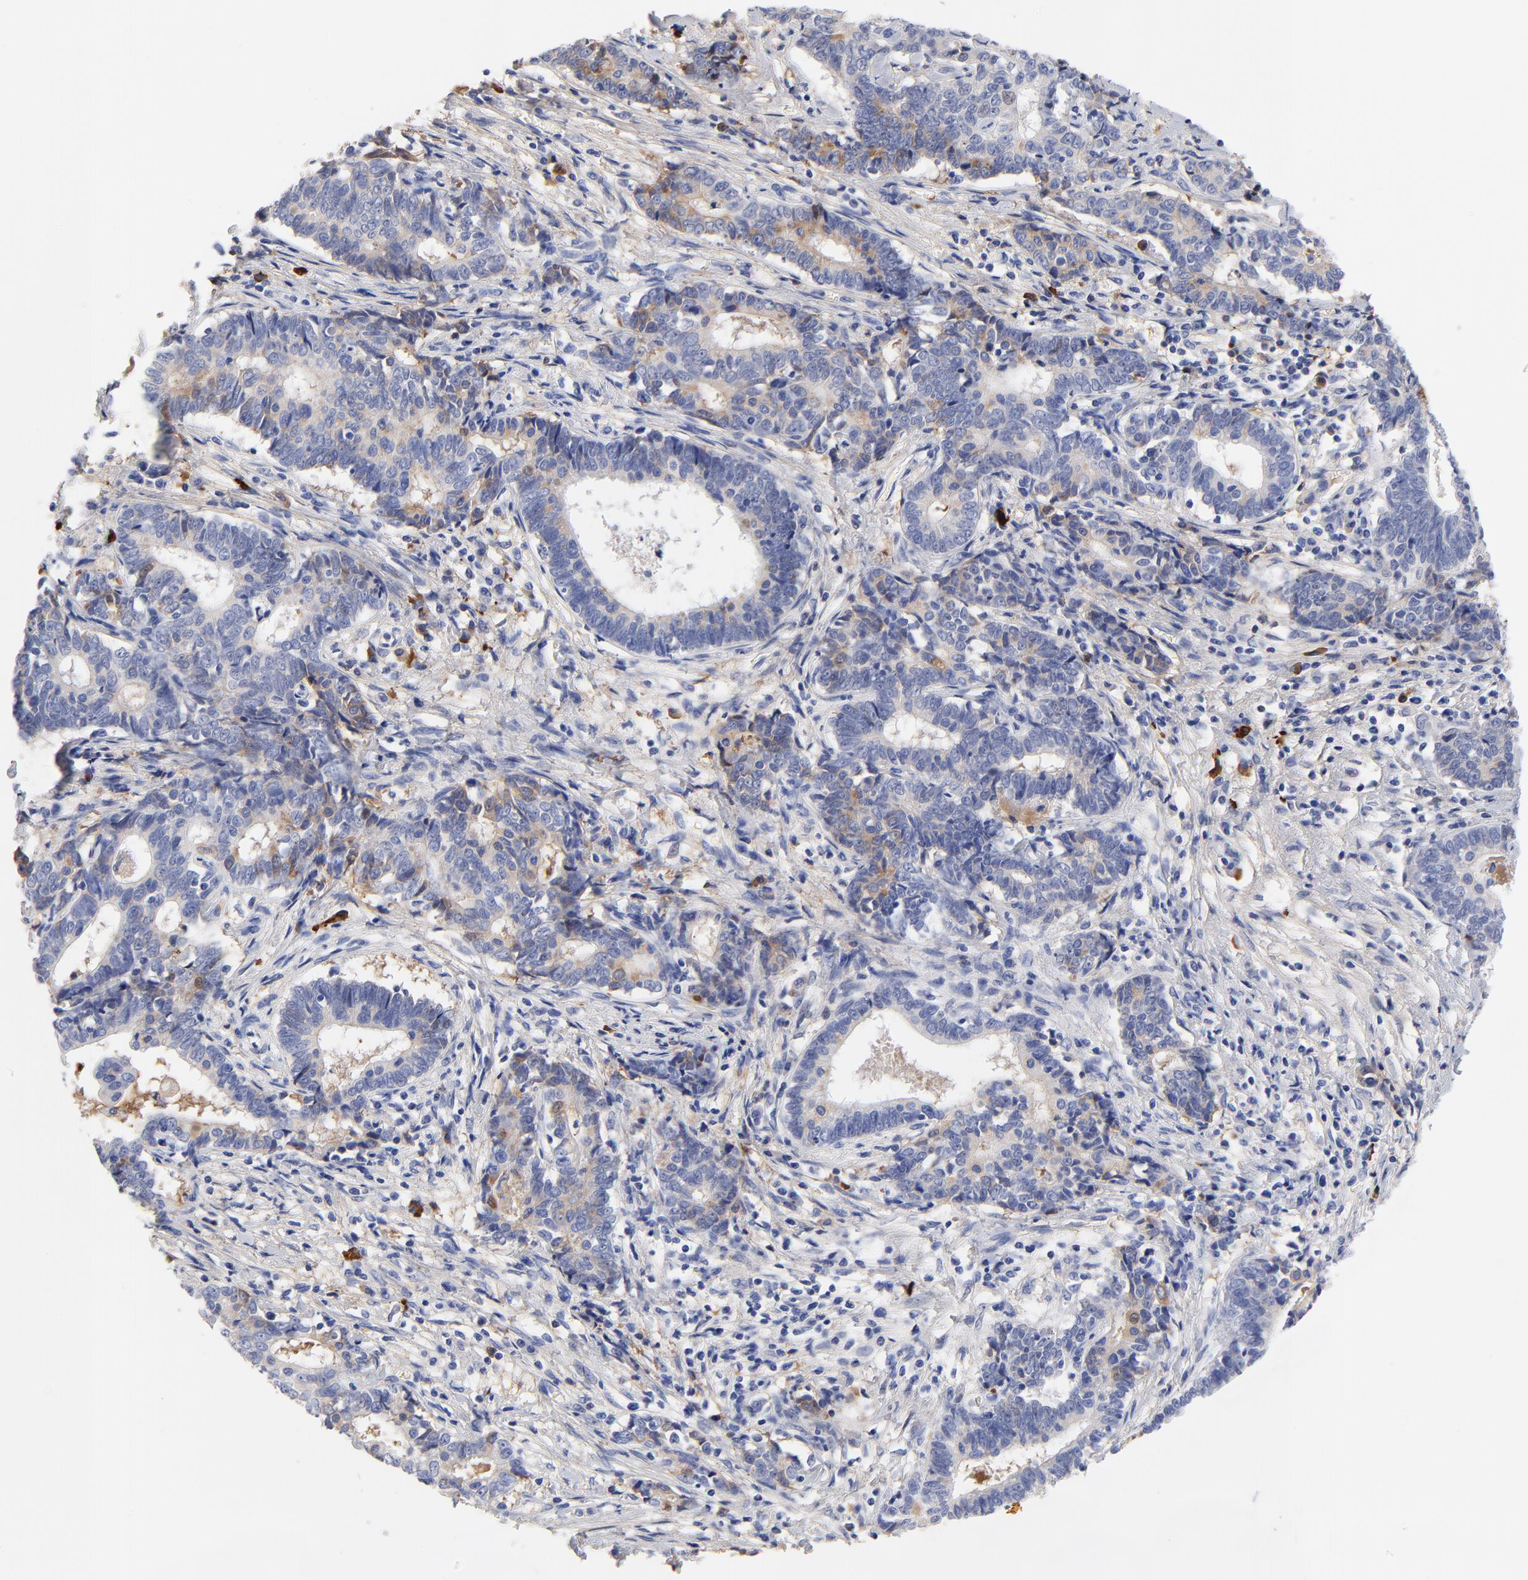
{"staining": {"intensity": "weak", "quantity": "25%-75%", "location": "cytoplasmic/membranous"}, "tissue": "liver cancer", "cell_type": "Tumor cells", "image_type": "cancer", "snomed": [{"axis": "morphology", "description": "Cholangiocarcinoma"}, {"axis": "topography", "description": "Liver"}], "caption": "Weak cytoplasmic/membranous staining is identified in approximately 25%-75% of tumor cells in liver cholangiocarcinoma.", "gene": "IGLV3-10", "patient": {"sex": "male", "age": 57}}